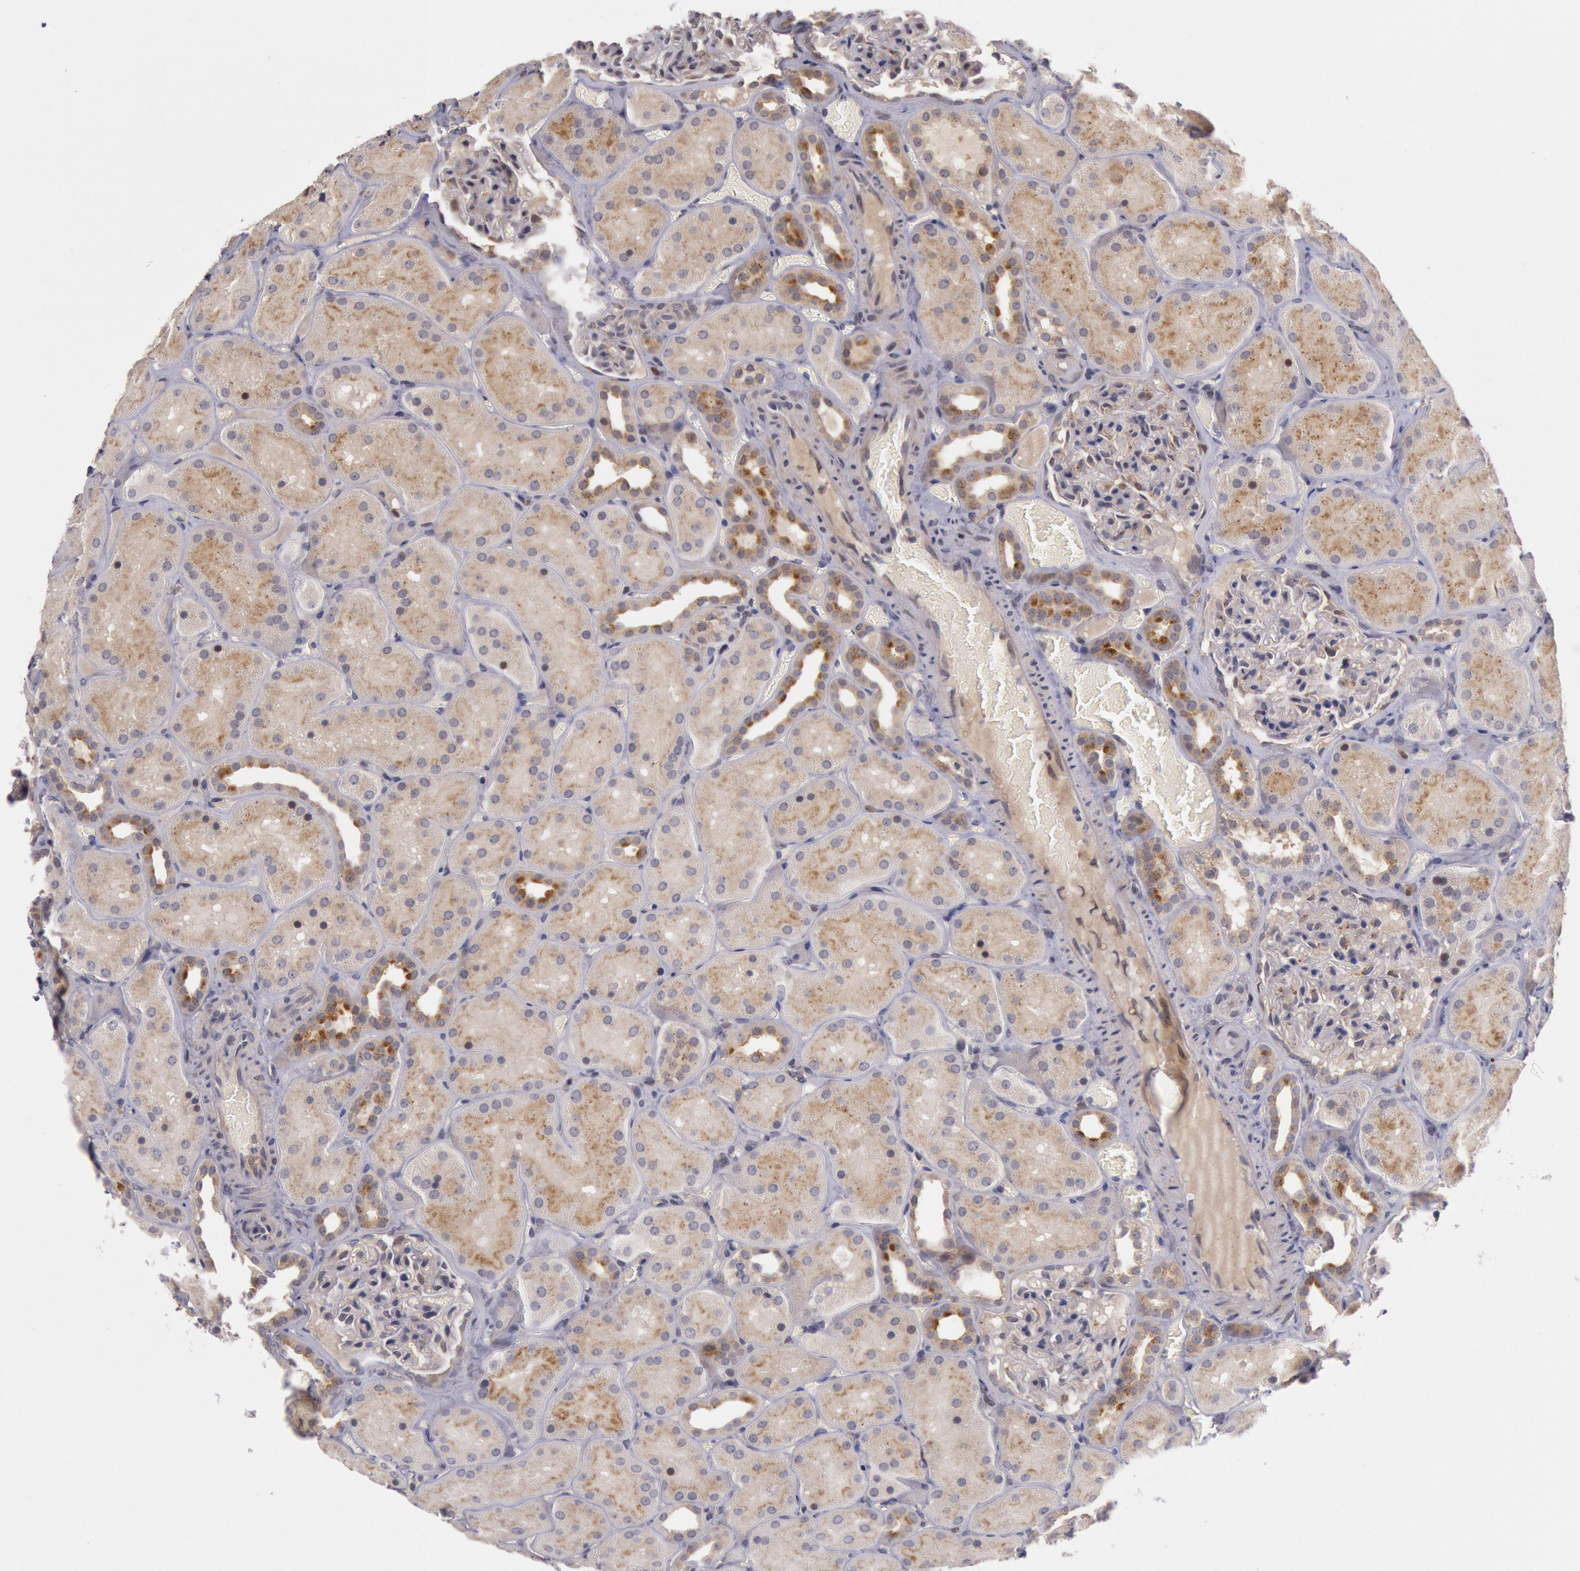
{"staining": {"intensity": "strong", "quantity": ">75%", "location": "cytoplasmic/membranous"}, "tissue": "kidney", "cell_type": "Cells in glomeruli", "image_type": "normal", "snomed": [{"axis": "morphology", "description": "Normal tissue, NOS"}, {"axis": "topography", "description": "Kidney"}], "caption": "Immunohistochemical staining of unremarkable kidney exhibits >75% levels of strong cytoplasmic/membranous protein staining in about >75% of cells in glomeruli. (DAB (3,3'-diaminobenzidine) IHC, brown staining for protein, blue staining for nuclei).", "gene": "TRIB2", "patient": {"sex": "male", "age": 28}}